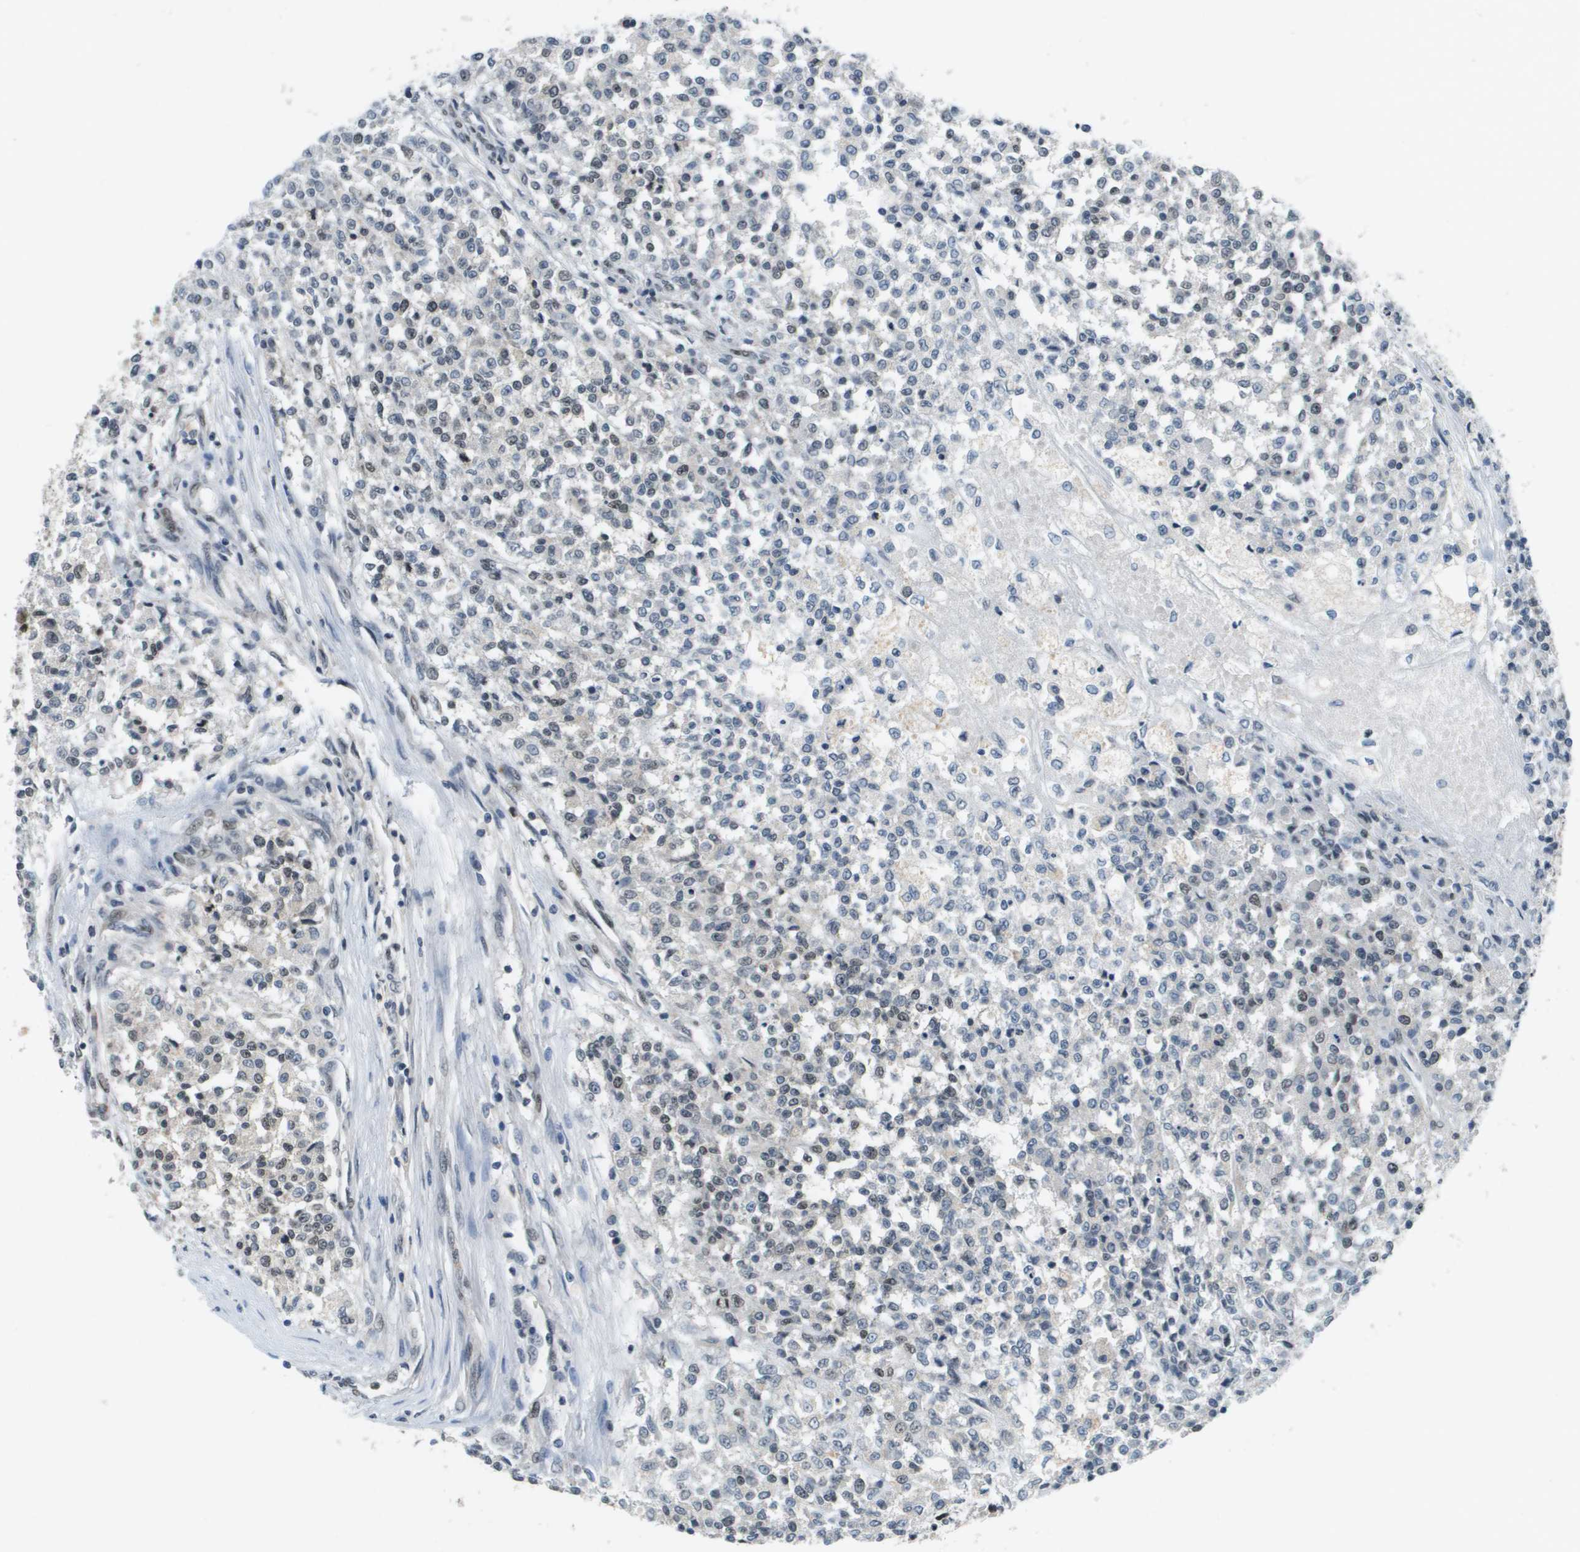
{"staining": {"intensity": "moderate", "quantity": "<25%", "location": "nuclear"}, "tissue": "testis cancer", "cell_type": "Tumor cells", "image_type": "cancer", "snomed": [{"axis": "morphology", "description": "Seminoma, NOS"}, {"axis": "topography", "description": "Testis"}], "caption": "The image reveals a brown stain indicating the presence of a protein in the nuclear of tumor cells in seminoma (testis).", "gene": "CBX5", "patient": {"sex": "male", "age": 59}}